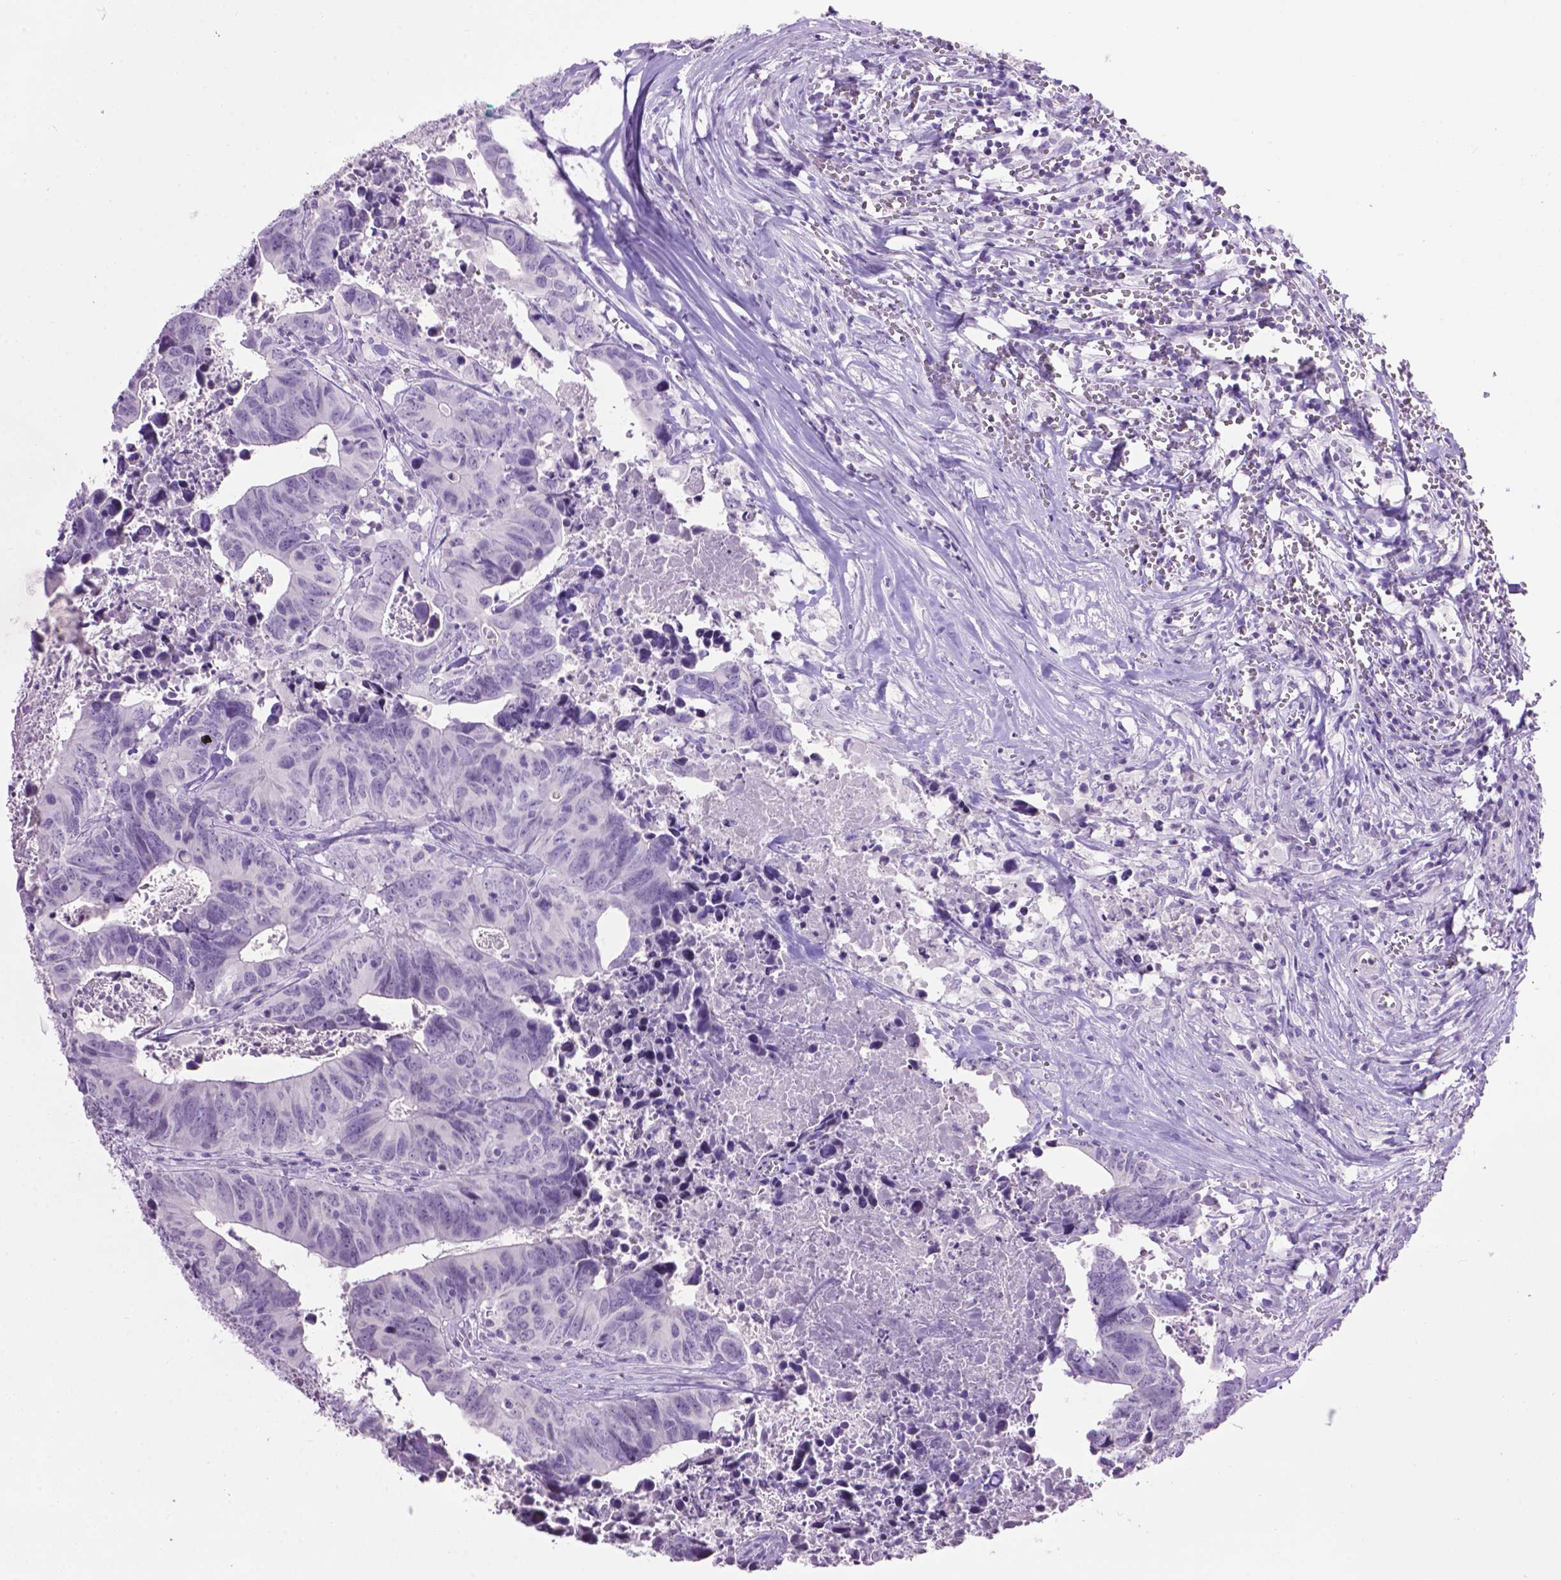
{"staining": {"intensity": "negative", "quantity": "none", "location": "none"}, "tissue": "colorectal cancer", "cell_type": "Tumor cells", "image_type": "cancer", "snomed": [{"axis": "morphology", "description": "Adenocarcinoma, NOS"}, {"axis": "topography", "description": "Colon"}], "caption": "A high-resolution image shows IHC staining of colorectal adenocarcinoma, which displays no significant positivity in tumor cells. (DAB (3,3'-diaminobenzidine) immunohistochemistry (IHC) visualized using brightfield microscopy, high magnification).", "gene": "TH", "patient": {"sex": "female", "age": 82}}